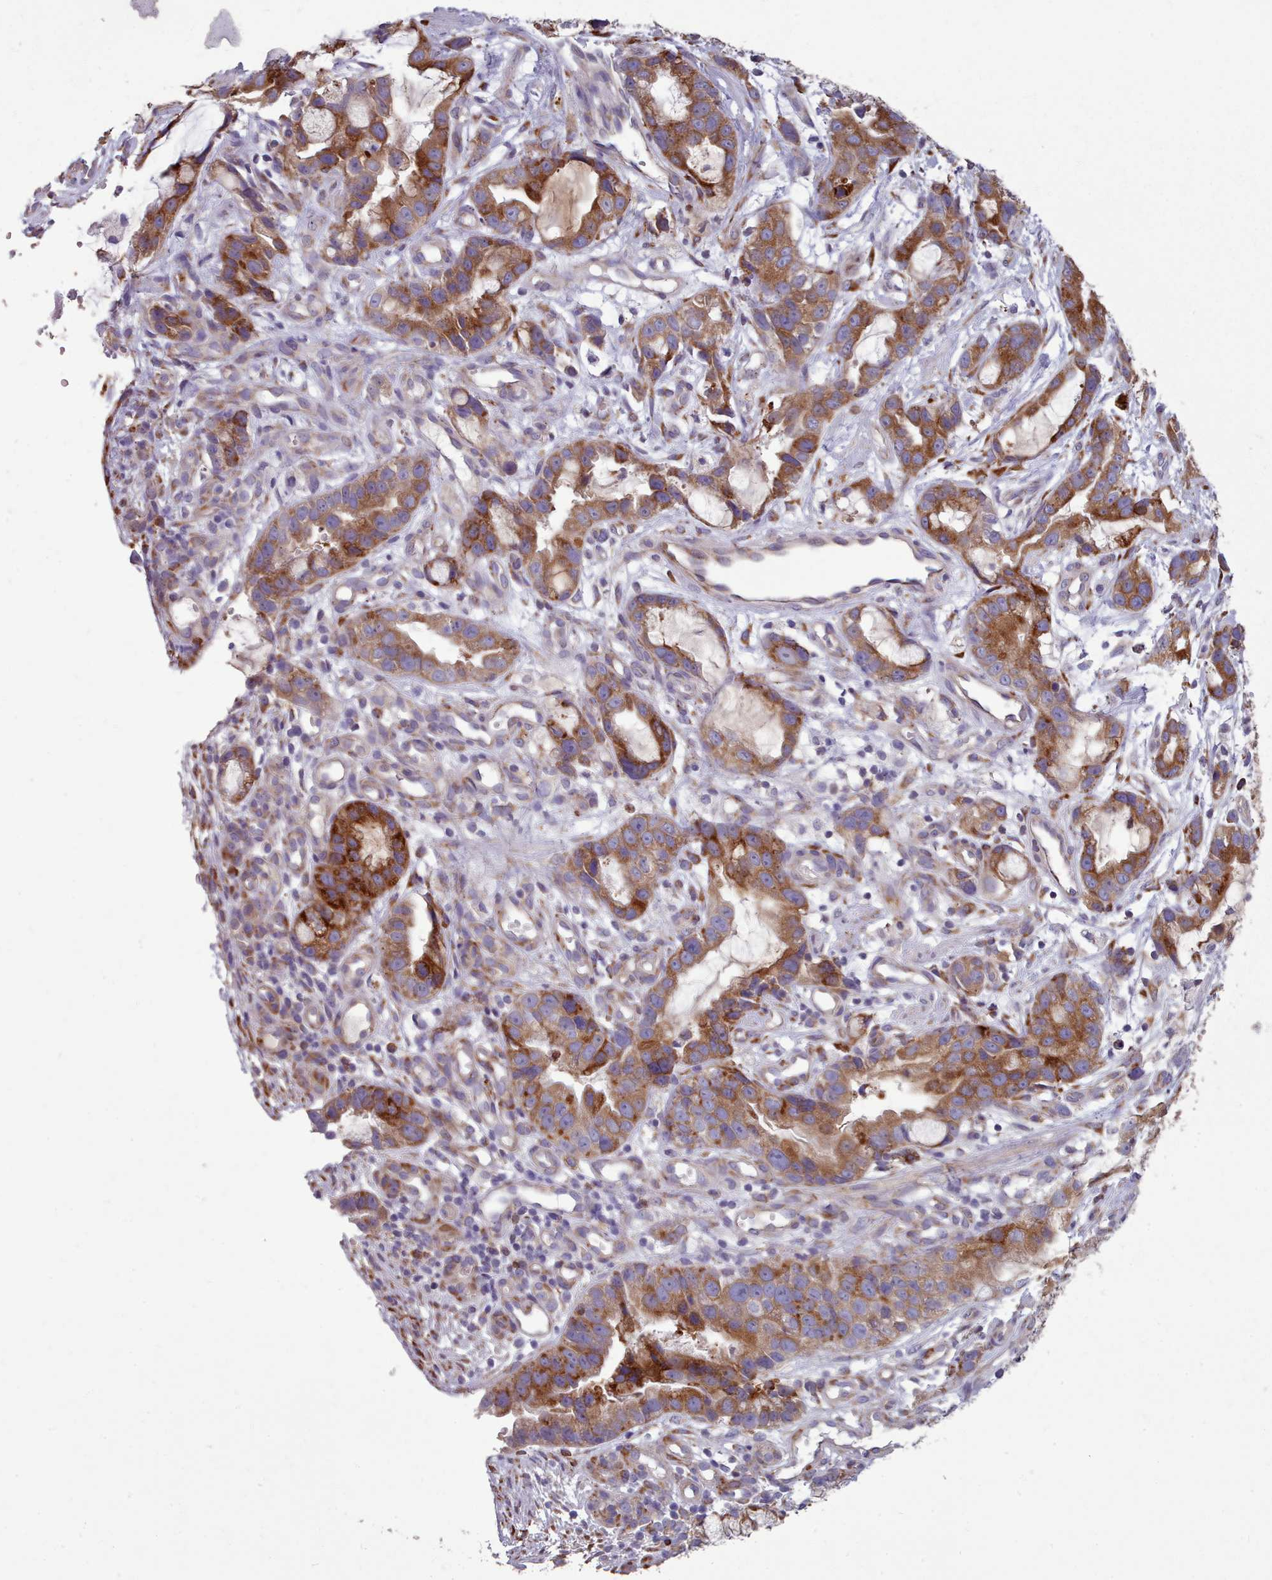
{"staining": {"intensity": "moderate", "quantity": ">75%", "location": "cytoplasmic/membranous"}, "tissue": "stomach cancer", "cell_type": "Tumor cells", "image_type": "cancer", "snomed": [{"axis": "morphology", "description": "Adenocarcinoma, NOS"}, {"axis": "topography", "description": "Stomach"}], "caption": "Human stomach cancer stained with a protein marker demonstrates moderate staining in tumor cells.", "gene": "FKBP10", "patient": {"sex": "male", "age": 55}}